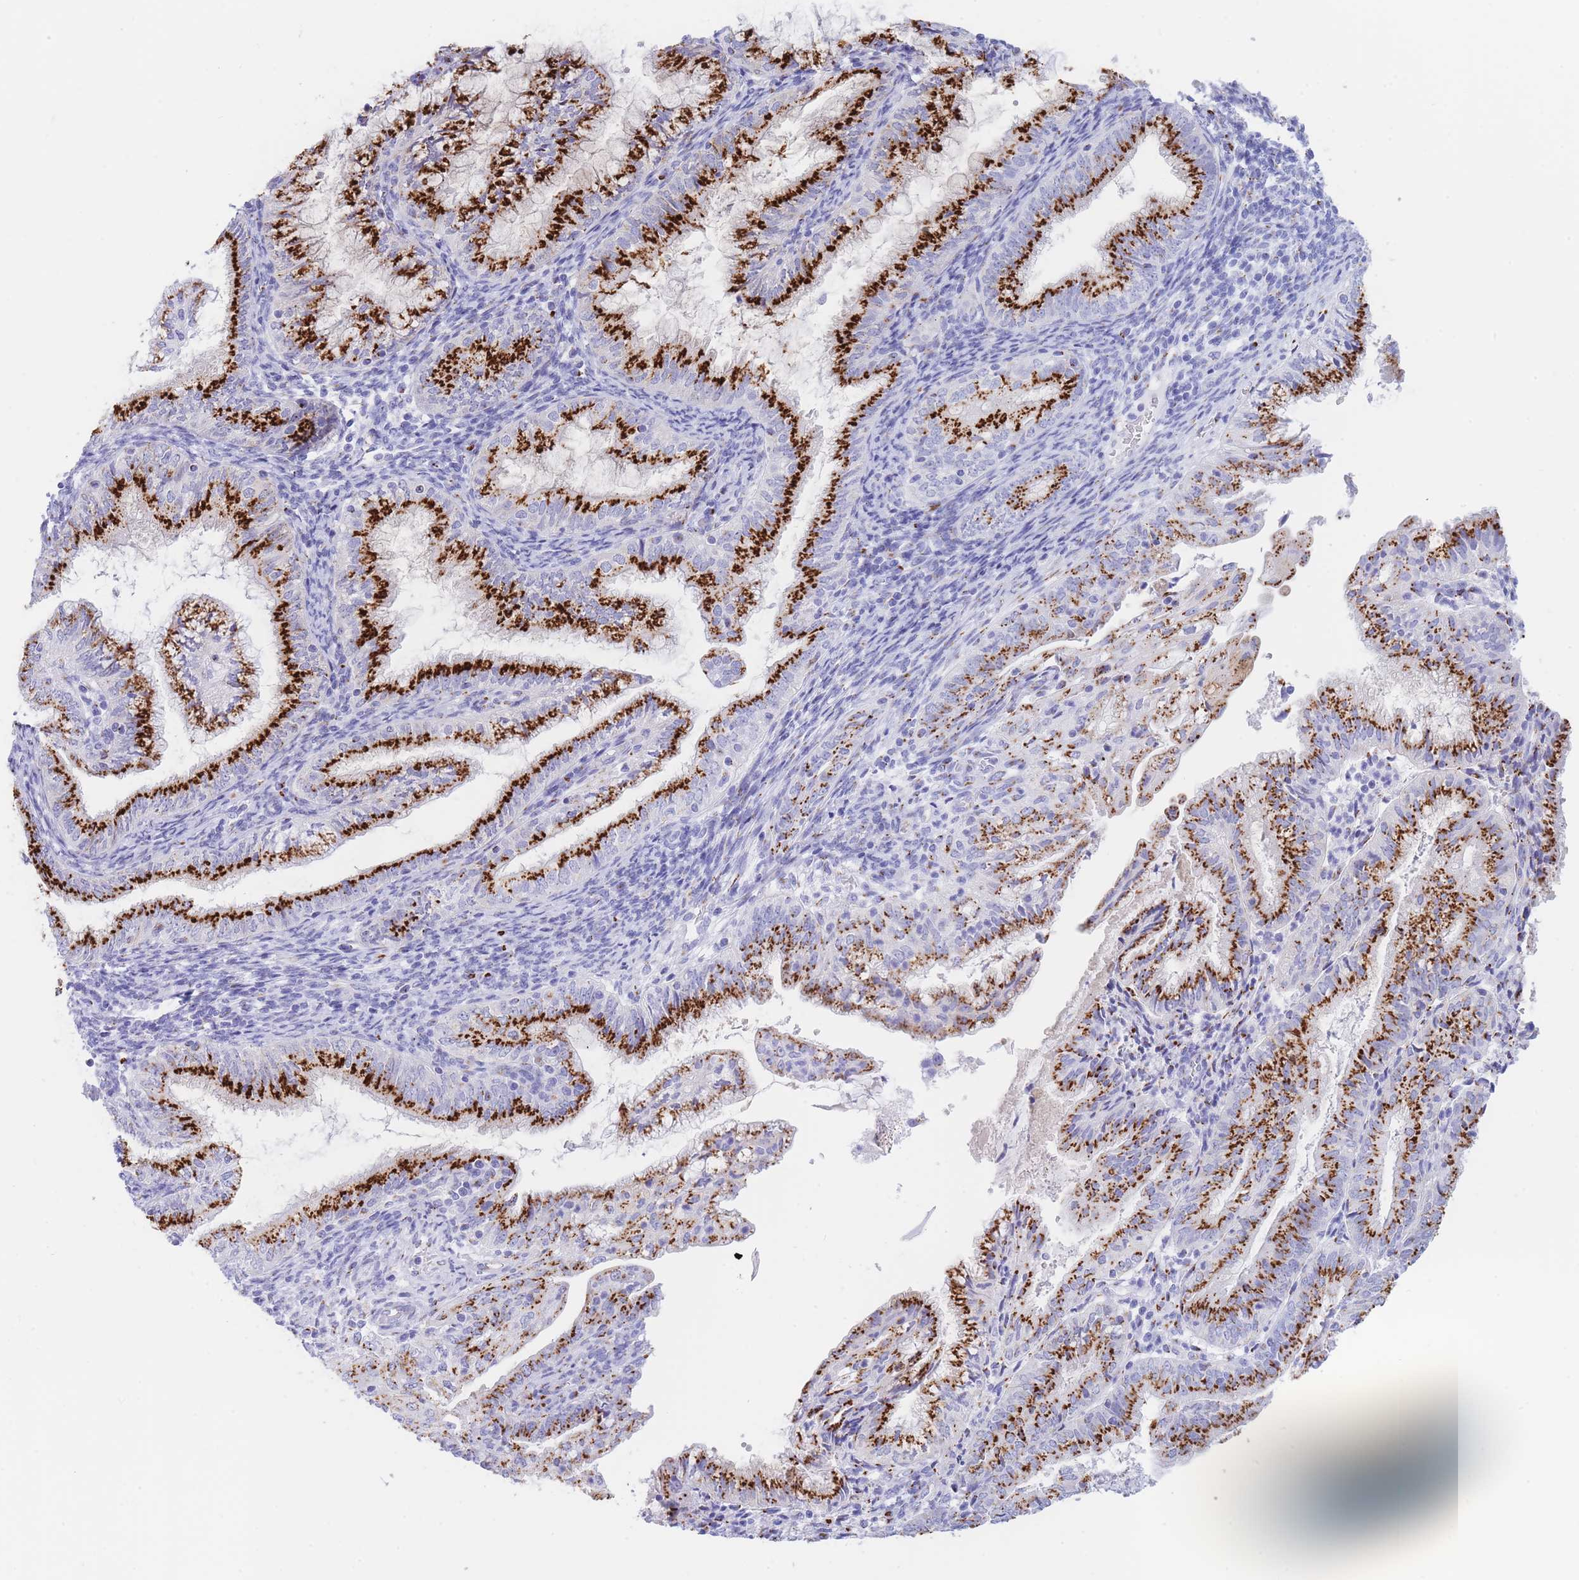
{"staining": {"intensity": "strong", "quantity": ">75%", "location": "cytoplasmic/membranous"}, "tissue": "endometrial cancer", "cell_type": "Tumor cells", "image_type": "cancer", "snomed": [{"axis": "morphology", "description": "Adenocarcinoma, NOS"}, {"axis": "topography", "description": "Endometrium"}], "caption": "Immunohistochemistry (IHC) (DAB) staining of adenocarcinoma (endometrial) reveals strong cytoplasmic/membranous protein staining in about >75% of tumor cells.", "gene": "FAM3C", "patient": {"sex": "female", "age": 55}}